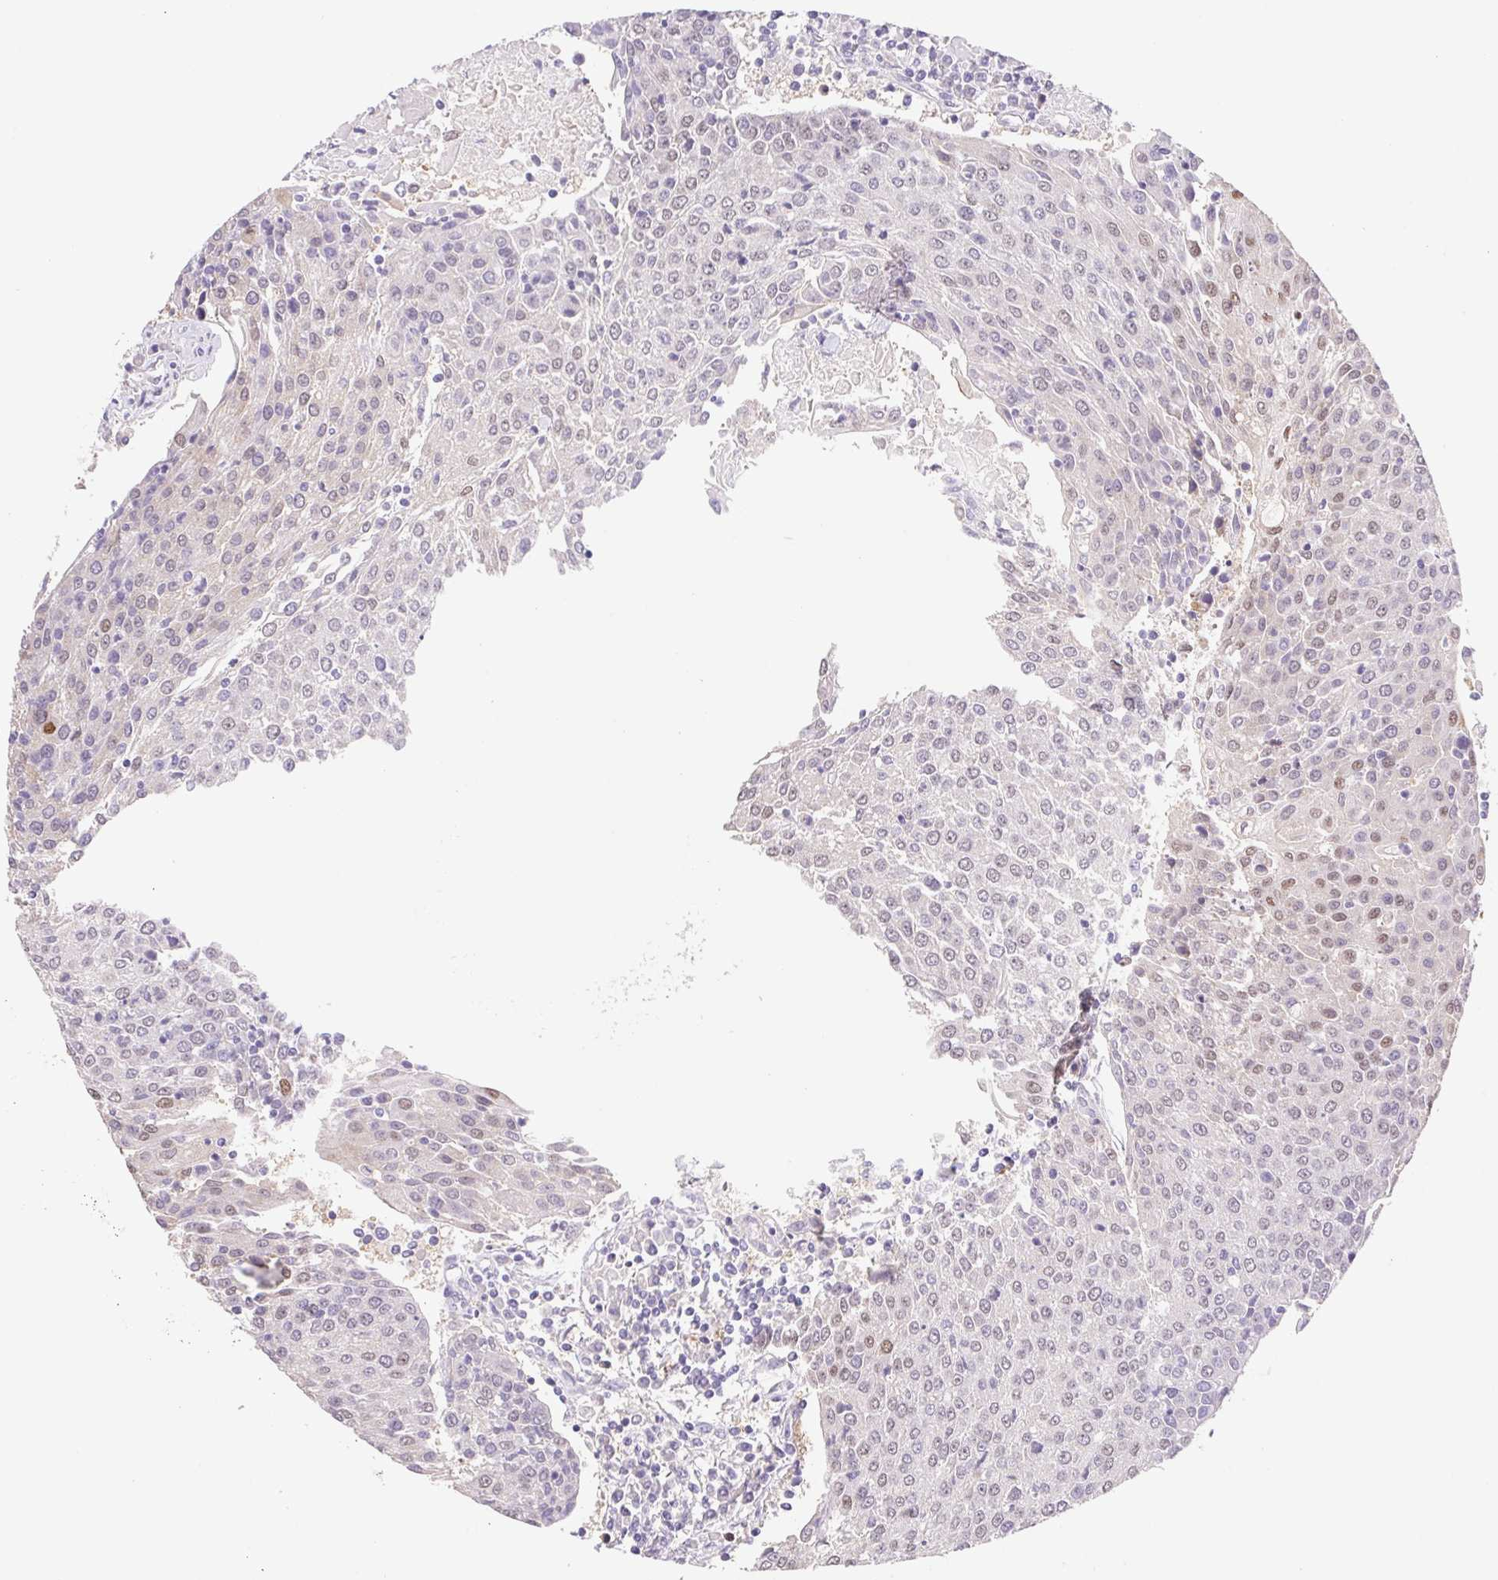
{"staining": {"intensity": "weak", "quantity": "<25%", "location": "nuclear"}, "tissue": "urothelial cancer", "cell_type": "Tumor cells", "image_type": "cancer", "snomed": [{"axis": "morphology", "description": "Urothelial carcinoma, High grade"}, {"axis": "topography", "description": "Urinary bladder"}], "caption": "Tumor cells show no significant protein expression in urothelial carcinoma (high-grade). Brightfield microscopy of immunohistochemistry (IHC) stained with DAB (brown) and hematoxylin (blue), captured at high magnification.", "gene": "L3MBTL4", "patient": {"sex": "female", "age": 85}}